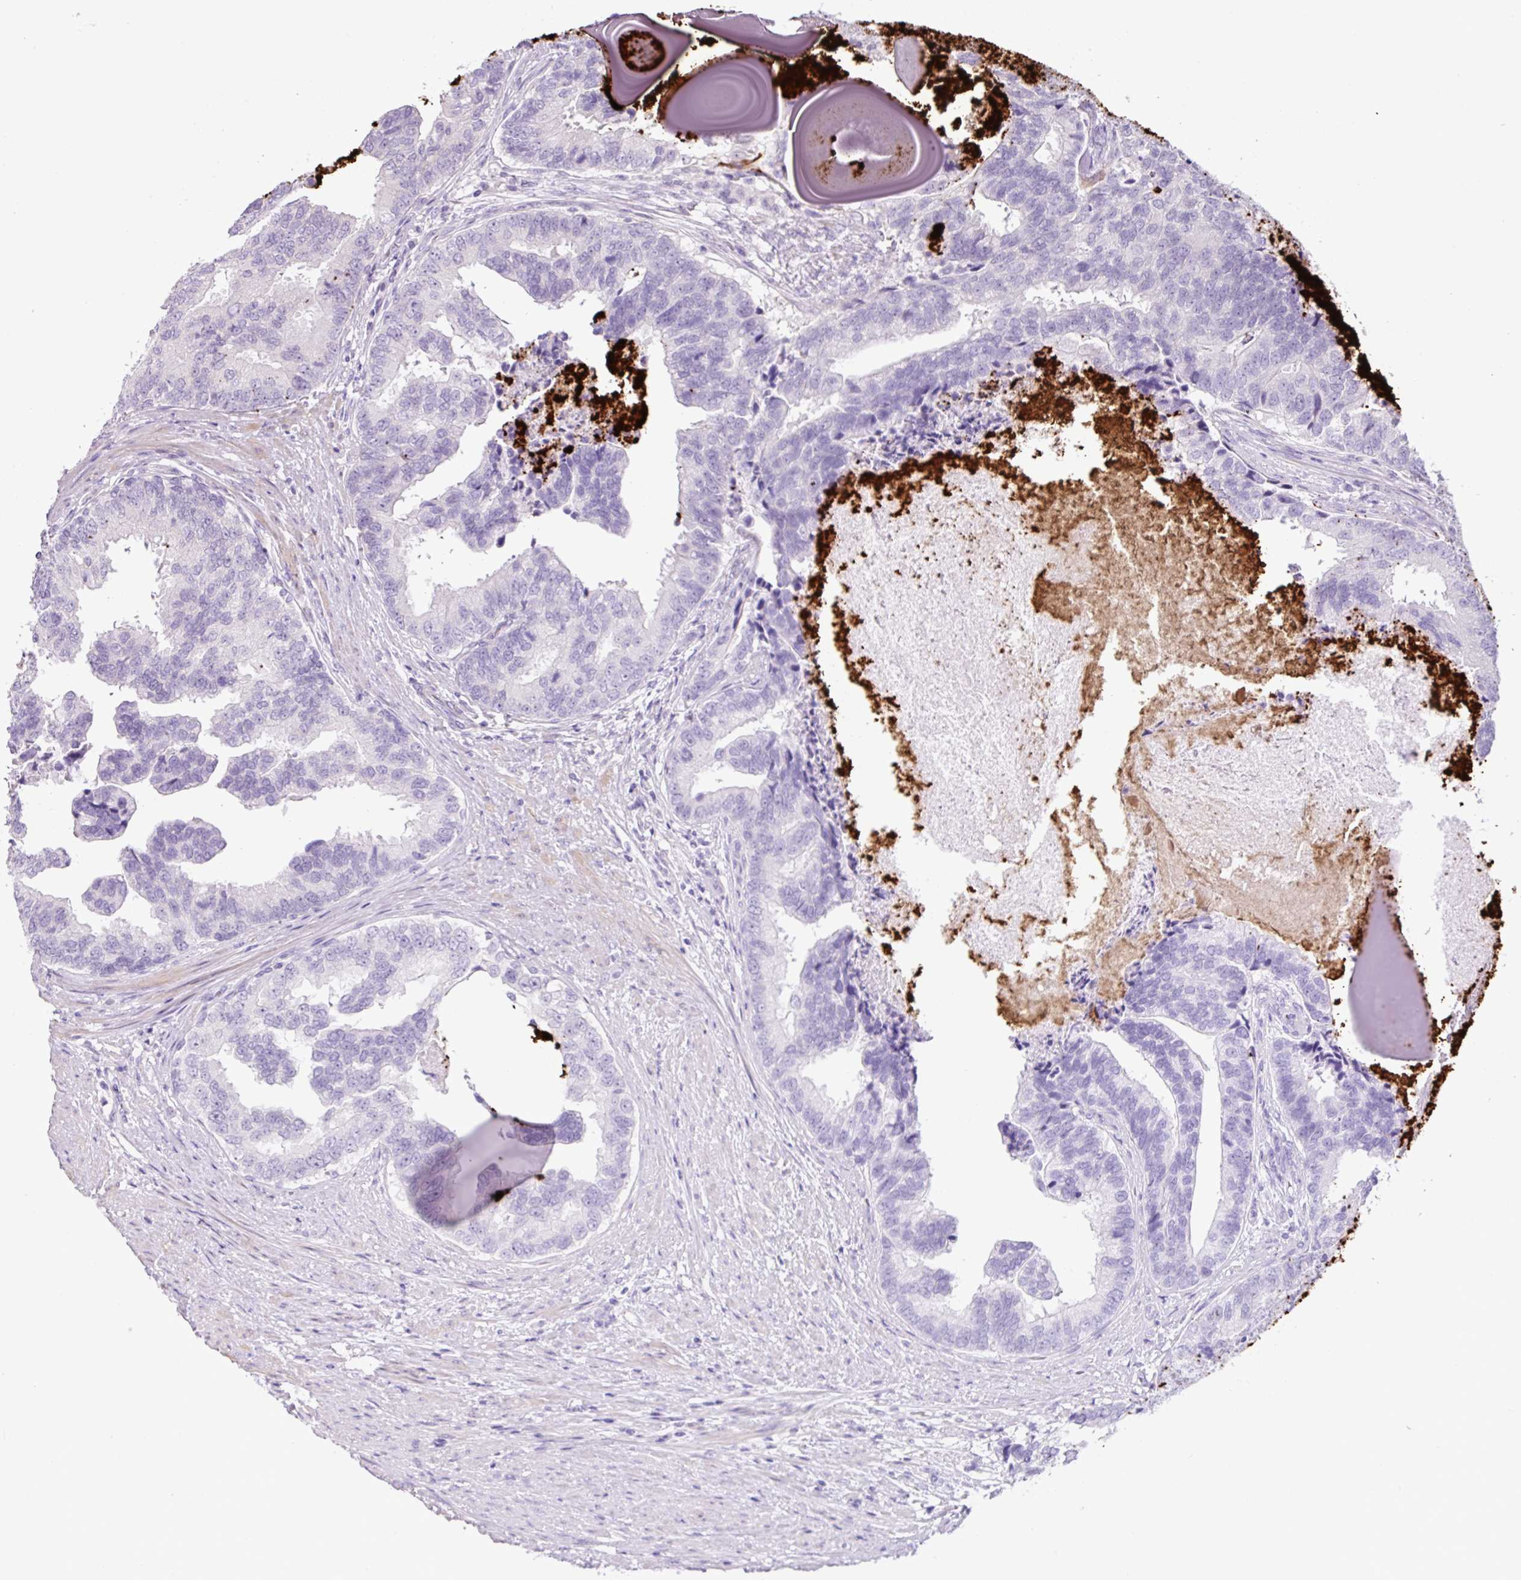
{"staining": {"intensity": "negative", "quantity": "none", "location": "none"}, "tissue": "prostate cancer", "cell_type": "Tumor cells", "image_type": "cancer", "snomed": [{"axis": "morphology", "description": "Adenocarcinoma, High grade"}, {"axis": "topography", "description": "Prostate"}], "caption": "DAB (3,3'-diaminobenzidine) immunohistochemical staining of human prostate adenocarcinoma (high-grade) exhibits no significant positivity in tumor cells.", "gene": "OGDHL", "patient": {"sex": "male", "age": 68}}